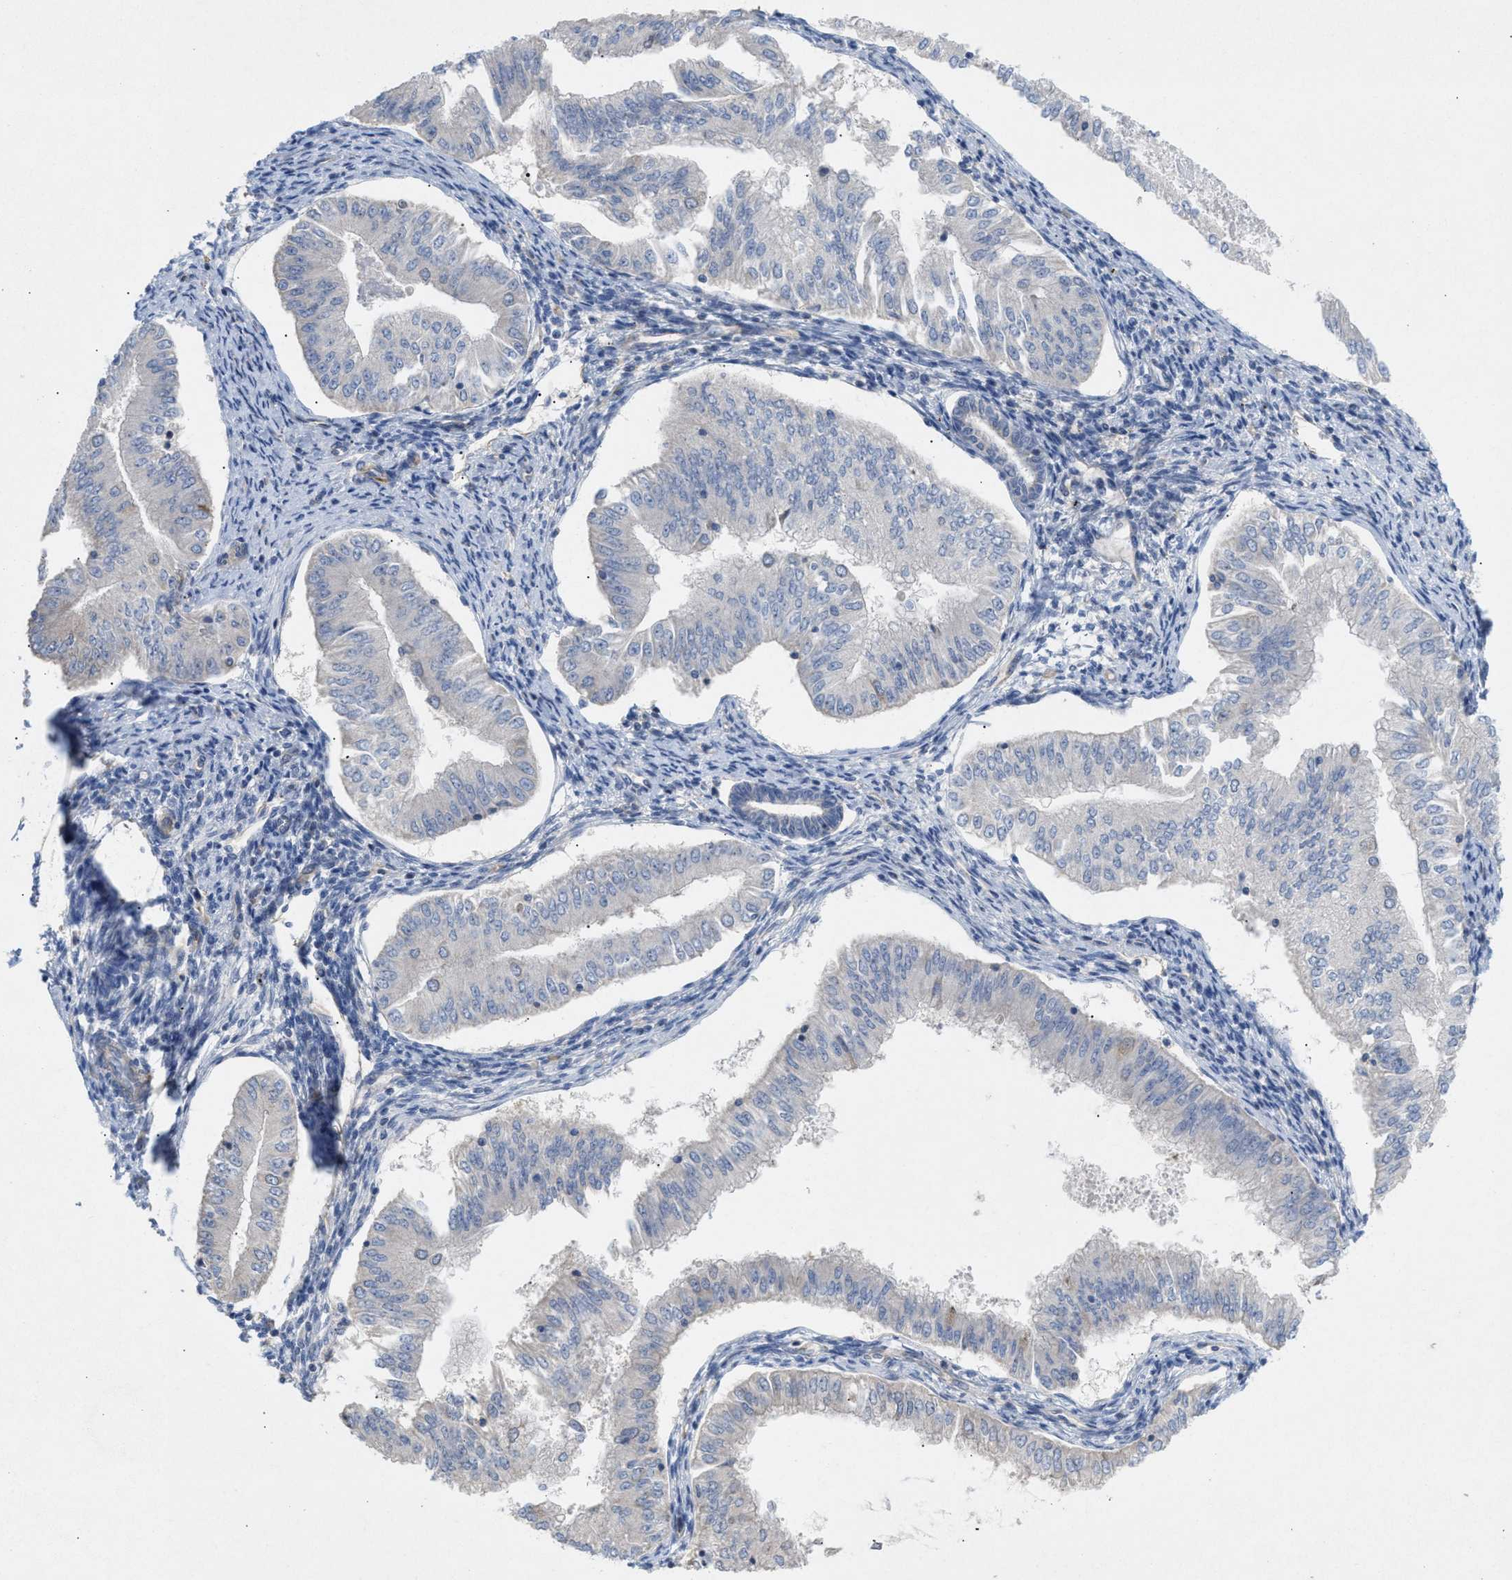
{"staining": {"intensity": "negative", "quantity": "none", "location": "none"}, "tissue": "endometrial cancer", "cell_type": "Tumor cells", "image_type": "cancer", "snomed": [{"axis": "morphology", "description": "Normal tissue, NOS"}, {"axis": "morphology", "description": "Adenocarcinoma, NOS"}, {"axis": "topography", "description": "Endometrium"}], "caption": "The photomicrograph shows no significant staining in tumor cells of endometrial cancer (adenocarcinoma). The staining is performed using DAB (3,3'-diaminobenzidine) brown chromogen with nuclei counter-stained in using hematoxylin.", "gene": "UBAP2", "patient": {"sex": "female", "age": 53}}